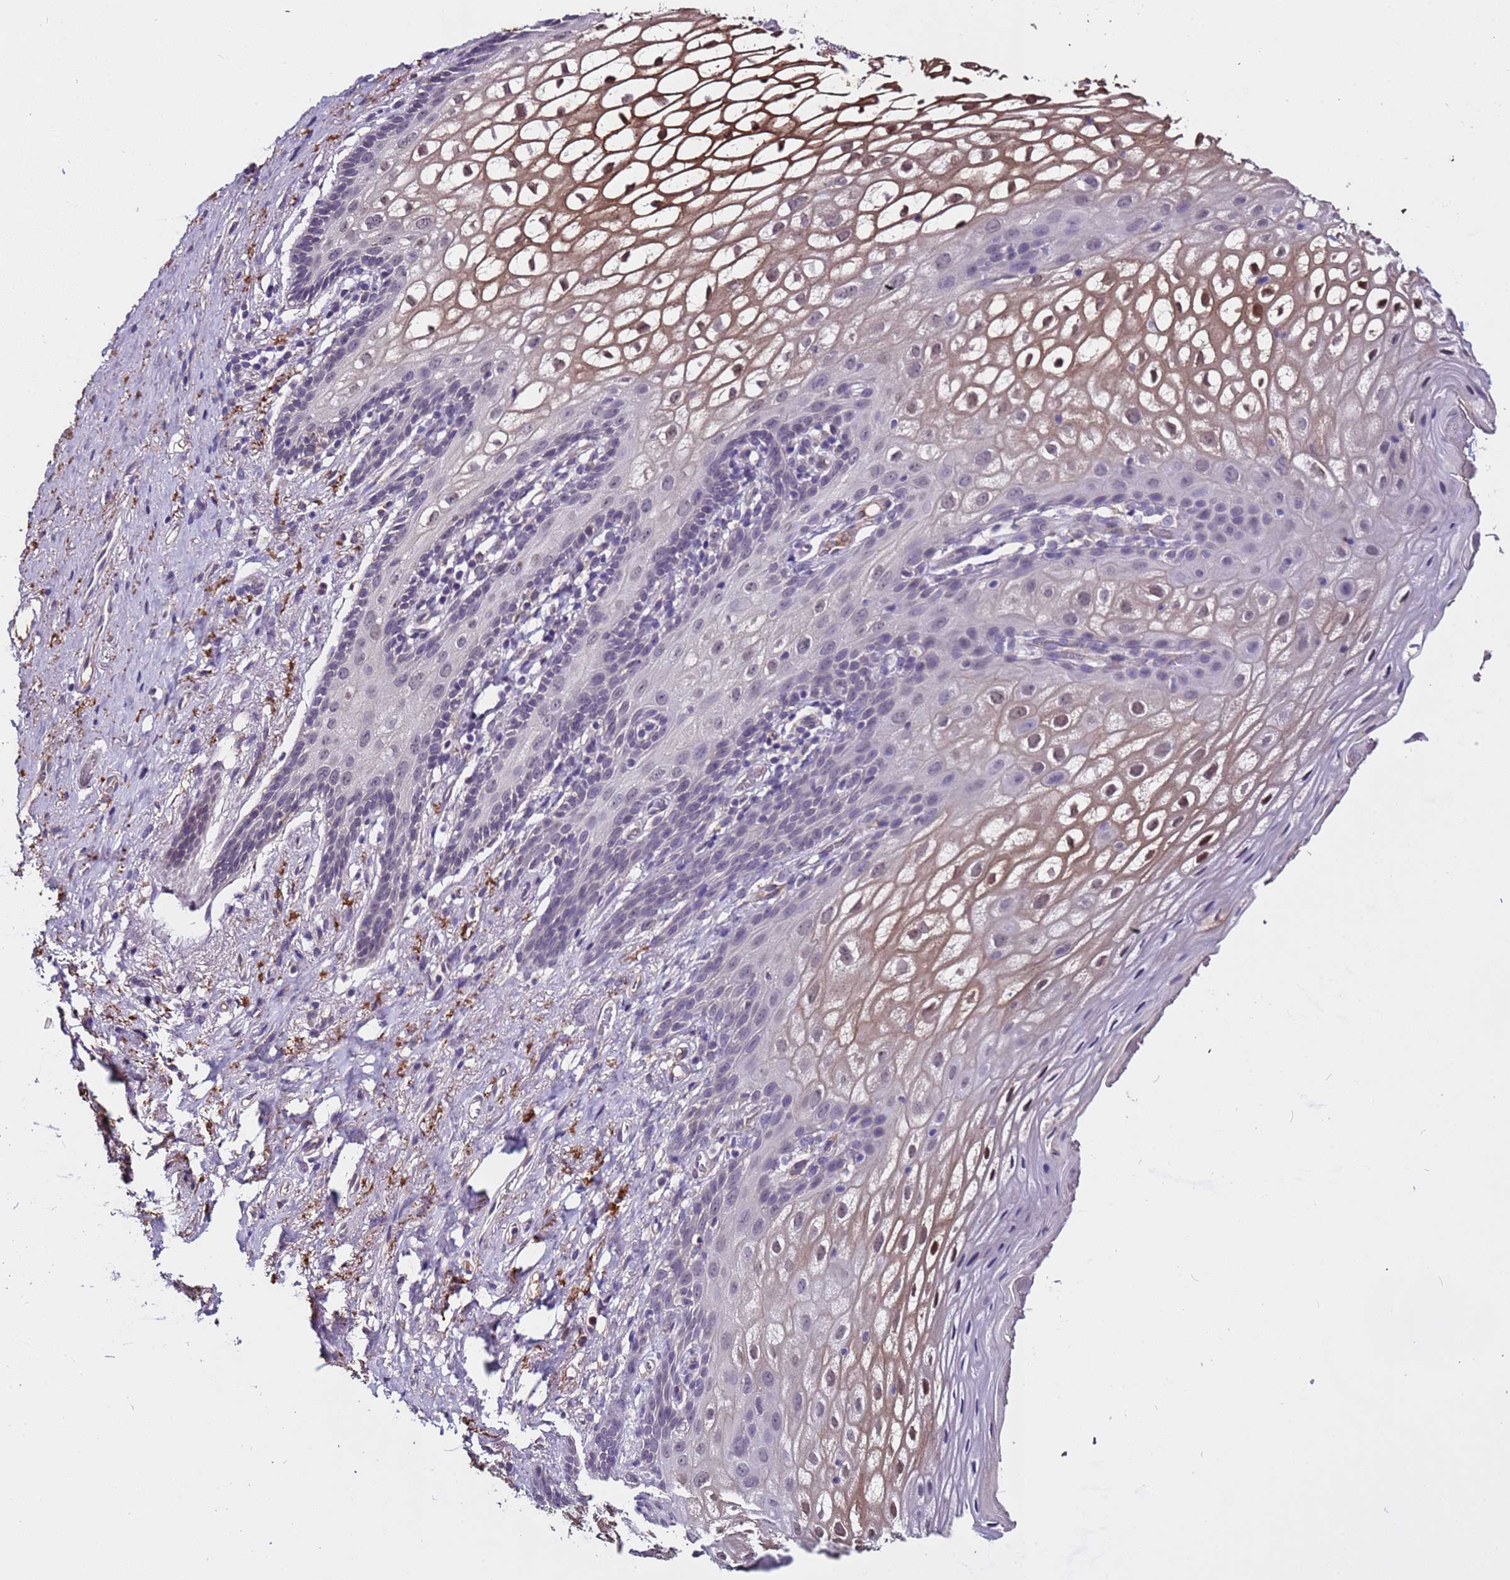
{"staining": {"intensity": "moderate", "quantity": "<25%", "location": "cytoplasmic/membranous,nuclear"}, "tissue": "vagina", "cell_type": "Squamous epithelial cells", "image_type": "normal", "snomed": [{"axis": "morphology", "description": "Normal tissue, NOS"}, {"axis": "topography", "description": "Vagina"}, {"axis": "topography", "description": "Peripheral nerve tissue"}], "caption": "A micrograph showing moderate cytoplasmic/membranous,nuclear staining in about <25% of squamous epithelial cells in unremarkable vagina, as visualized by brown immunohistochemical staining.", "gene": "ZNF248", "patient": {"sex": "female", "age": 71}}